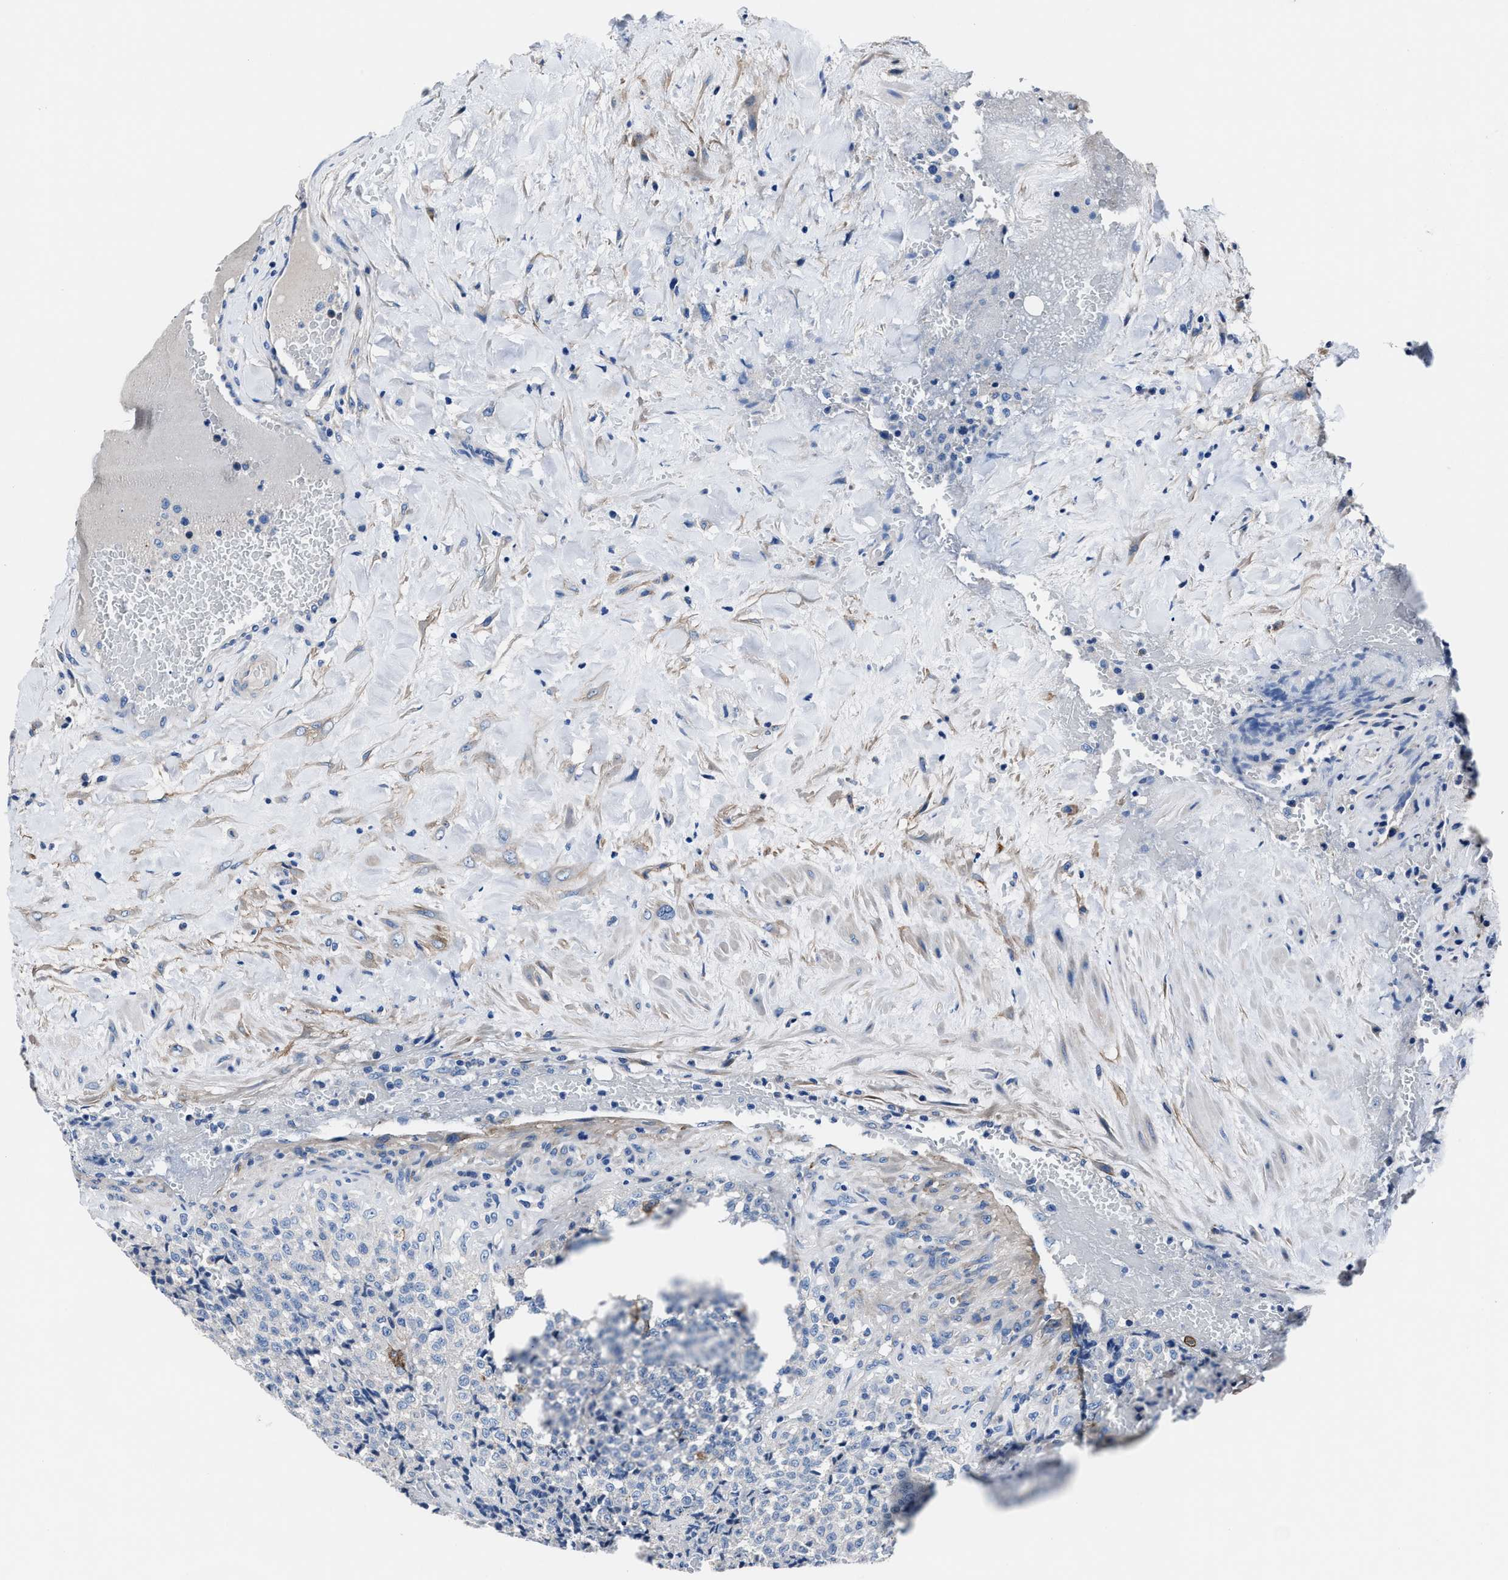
{"staining": {"intensity": "negative", "quantity": "none", "location": "none"}, "tissue": "testis cancer", "cell_type": "Tumor cells", "image_type": "cancer", "snomed": [{"axis": "morphology", "description": "Seminoma, NOS"}, {"axis": "topography", "description": "Testis"}], "caption": "Immunohistochemistry micrograph of neoplastic tissue: human seminoma (testis) stained with DAB (3,3'-diaminobenzidine) displays no significant protein staining in tumor cells.", "gene": "LMO7", "patient": {"sex": "male", "age": 59}}